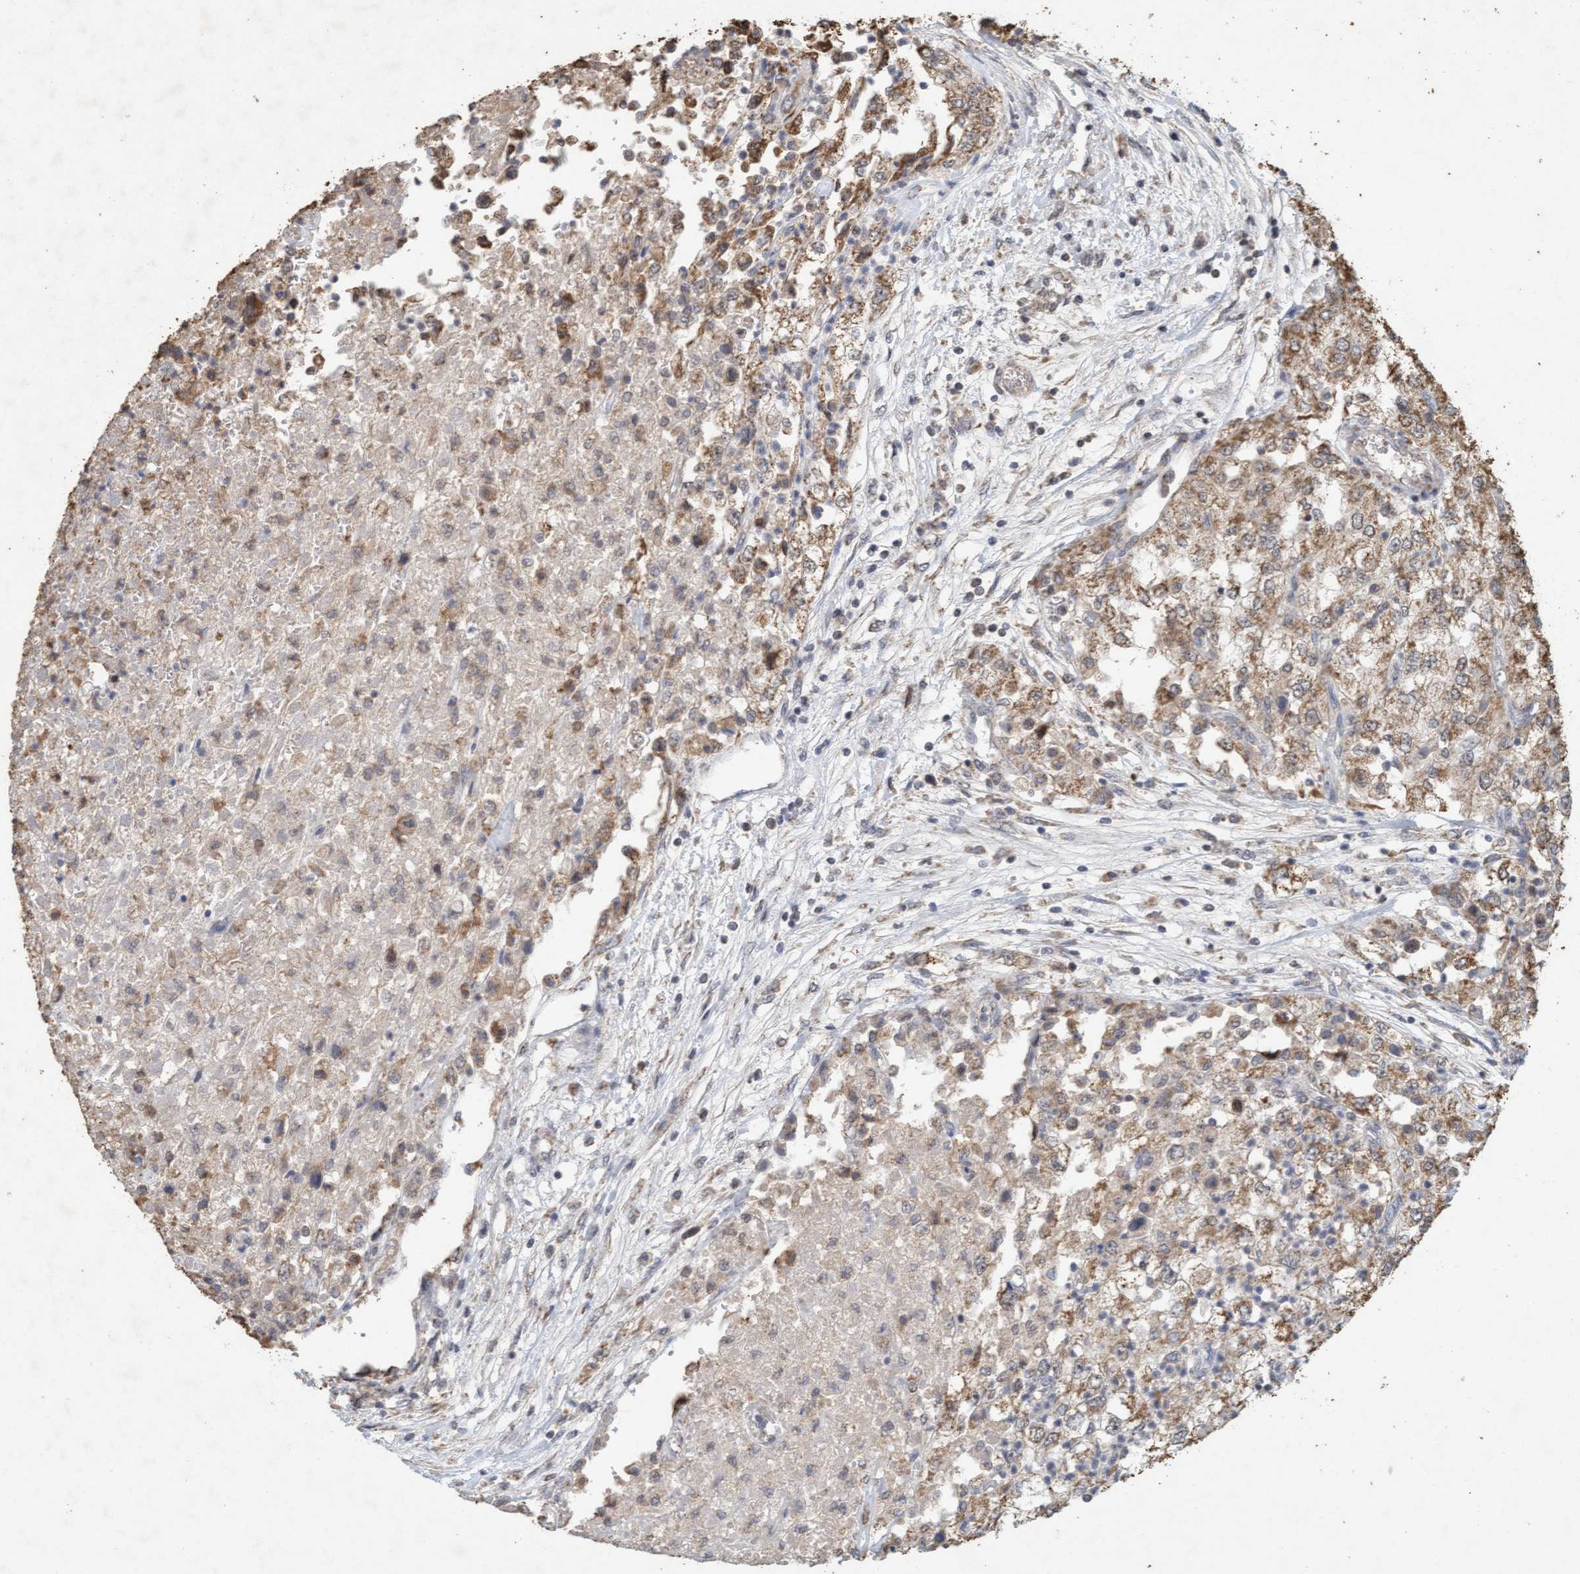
{"staining": {"intensity": "moderate", "quantity": "25%-75%", "location": "cytoplasmic/membranous"}, "tissue": "renal cancer", "cell_type": "Tumor cells", "image_type": "cancer", "snomed": [{"axis": "morphology", "description": "Adenocarcinoma, NOS"}, {"axis": "topography", "description": "Kidney"}], "caption": "Immunohistochemical staining of human renal cancer (adenocarcinoma) demonstrates medium levels of moderate cytoplasmic/membranous staining in about 25%-75% of tumor cells.", "gene": "VSIG8", "patient": {"sex": "female", "age": 54}}